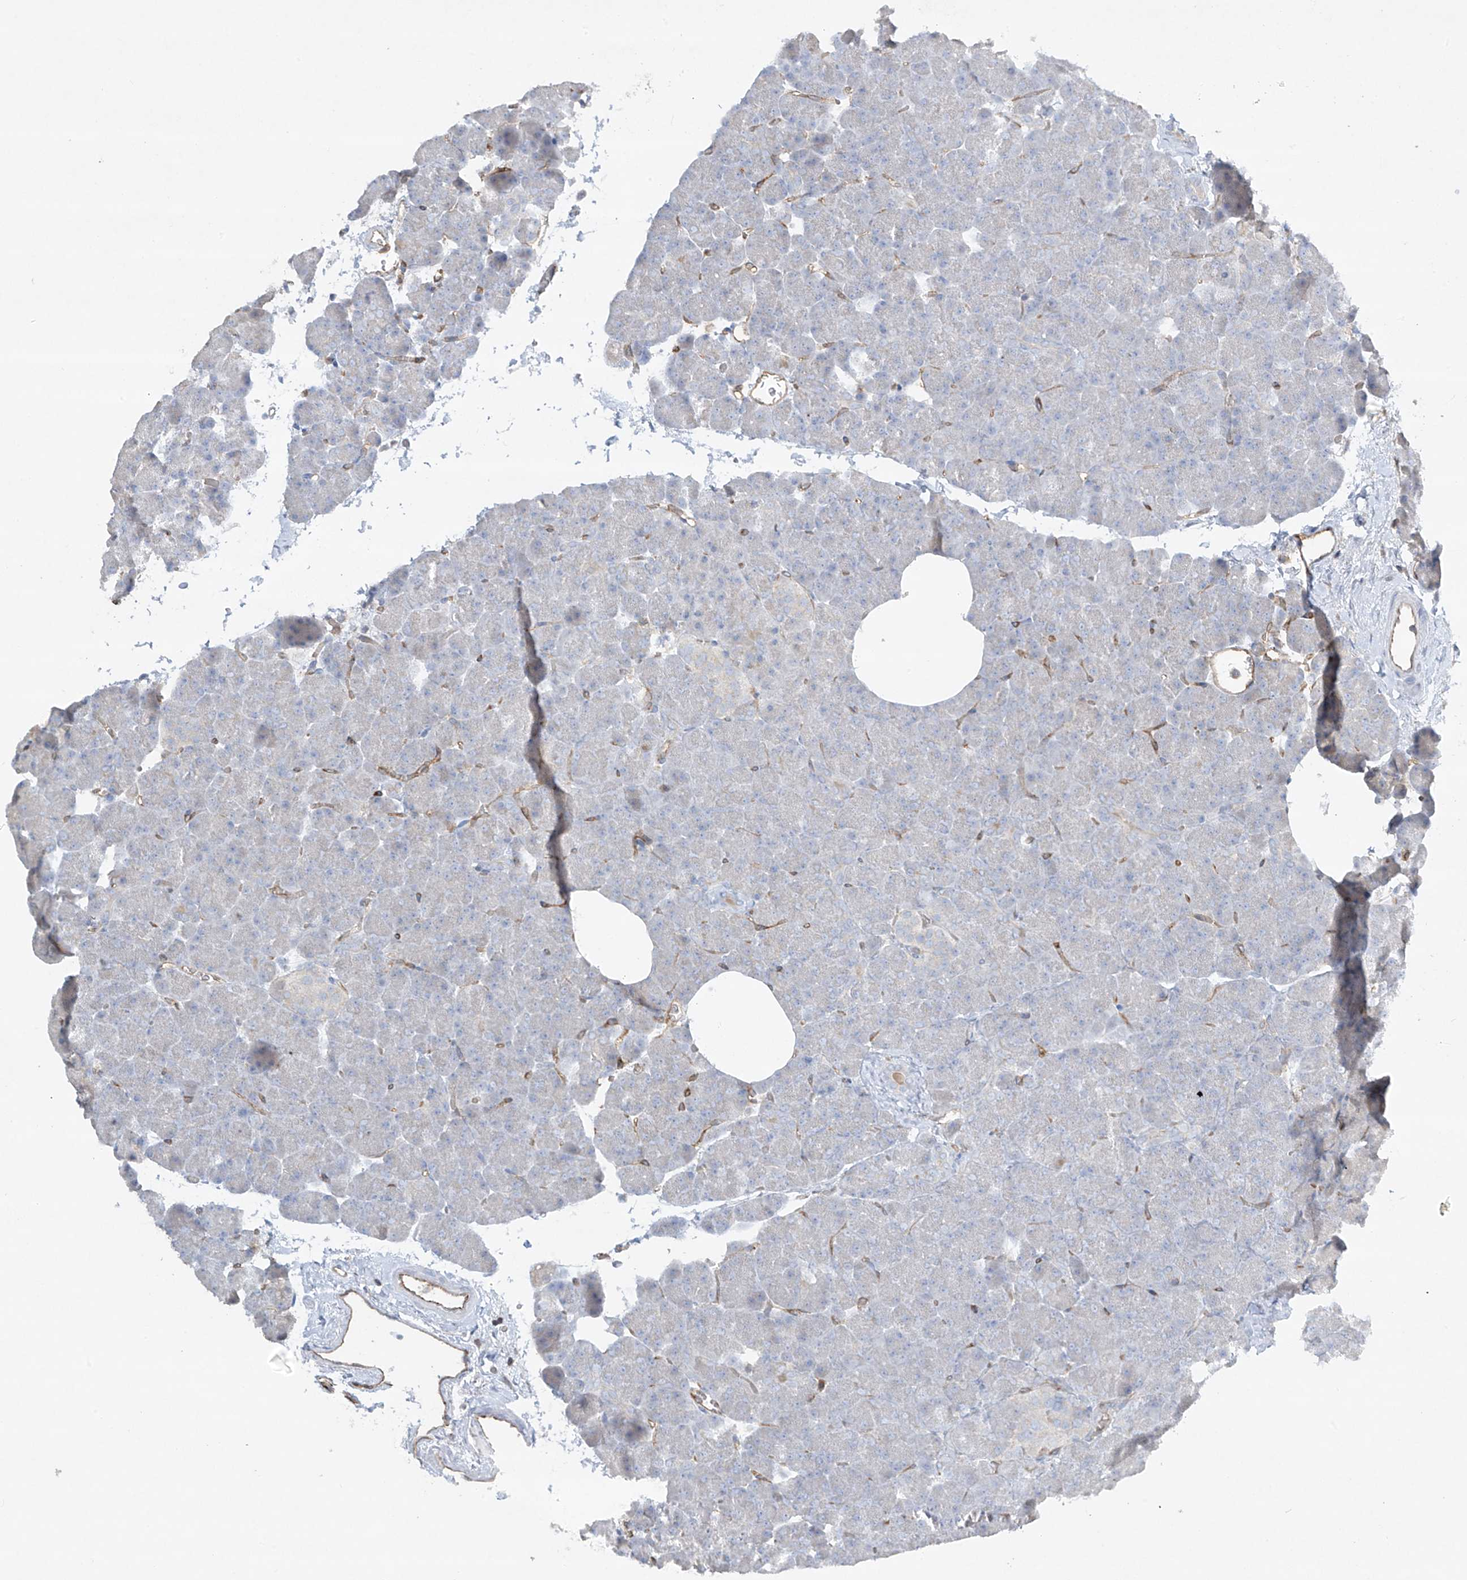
{"staining": {"intensity": "moderate", "quantity": "<25%", "location": "cytoplasmic/membranous"}, "tissue": "pancreas", "cell_type": "Exocrine glandular cells", "image_type": "normal", "snomed": [{"axis": "morphology", "description": "Normal tissue, NOS"}, {"axis": "morphology", "description": "Carcinoid, malignant, NOS"}, {"axis": "topography", "description": "Pancreas"}], "caption": "A histopathology image of human pancreas stained for a protein exhibits moderate cytoplasmic/membranous brown staining in exocrine glandular cells.", "gene": "HLA", "patient": {"sex": "female", "age": 35}}